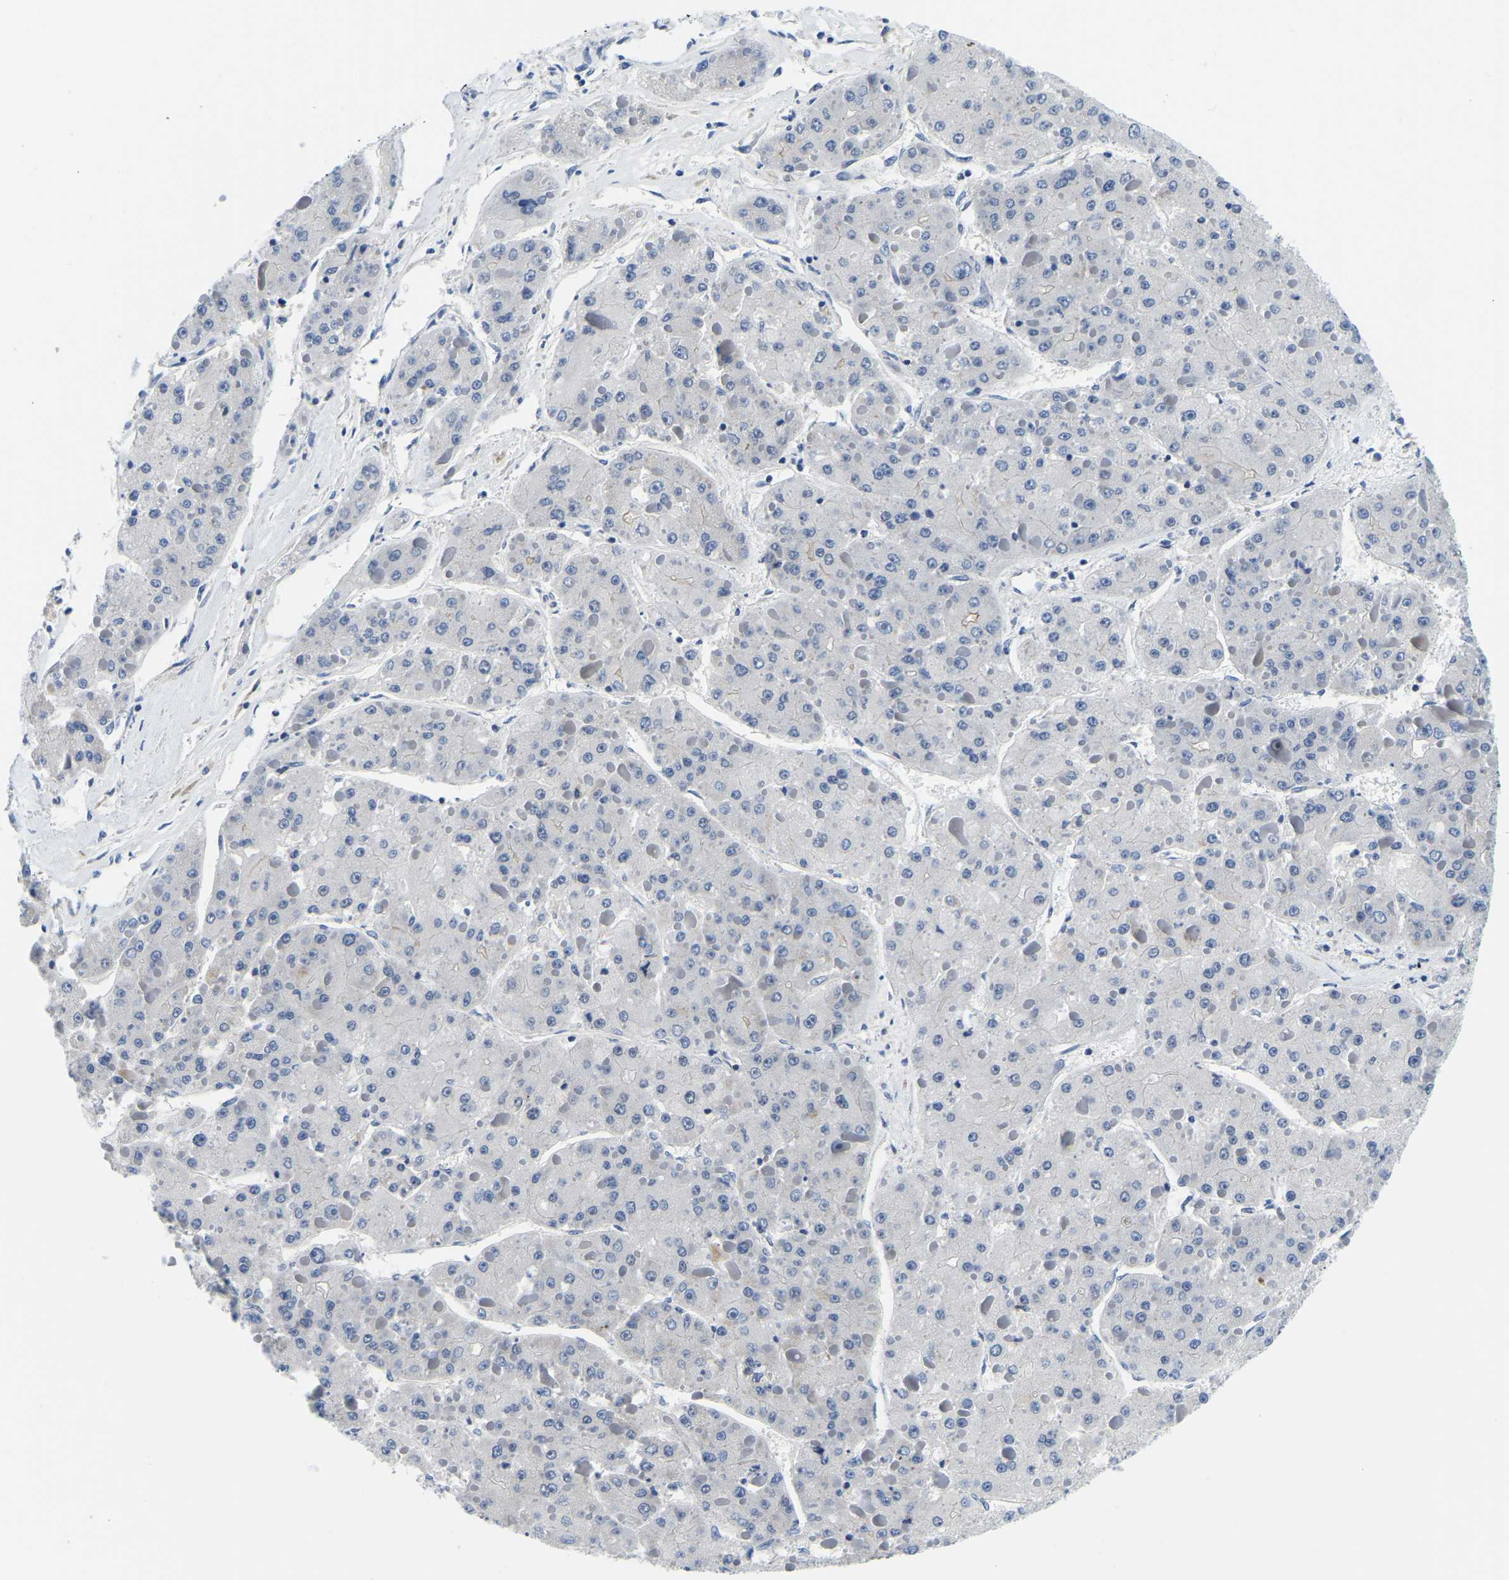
{"staining": {"intensity": "negative", "quantity": "none", "location": "none"}, "tissue": "liver cancer", "cell_type": "Tumor cells", "image_type": "cancer", "snomed": [{"axis": "morphology", "description": "Carcinoma, Hepatocellular, NOS"}, {"axis": "topography", "description": "Liver"}], "caption": "Immunohistochemistry image of human liver cancer stained for a protein (brown), which displays no expression in tumor cells.", "gene": "POLDIP3", "patient": {"sex": "female", "age": 73}}